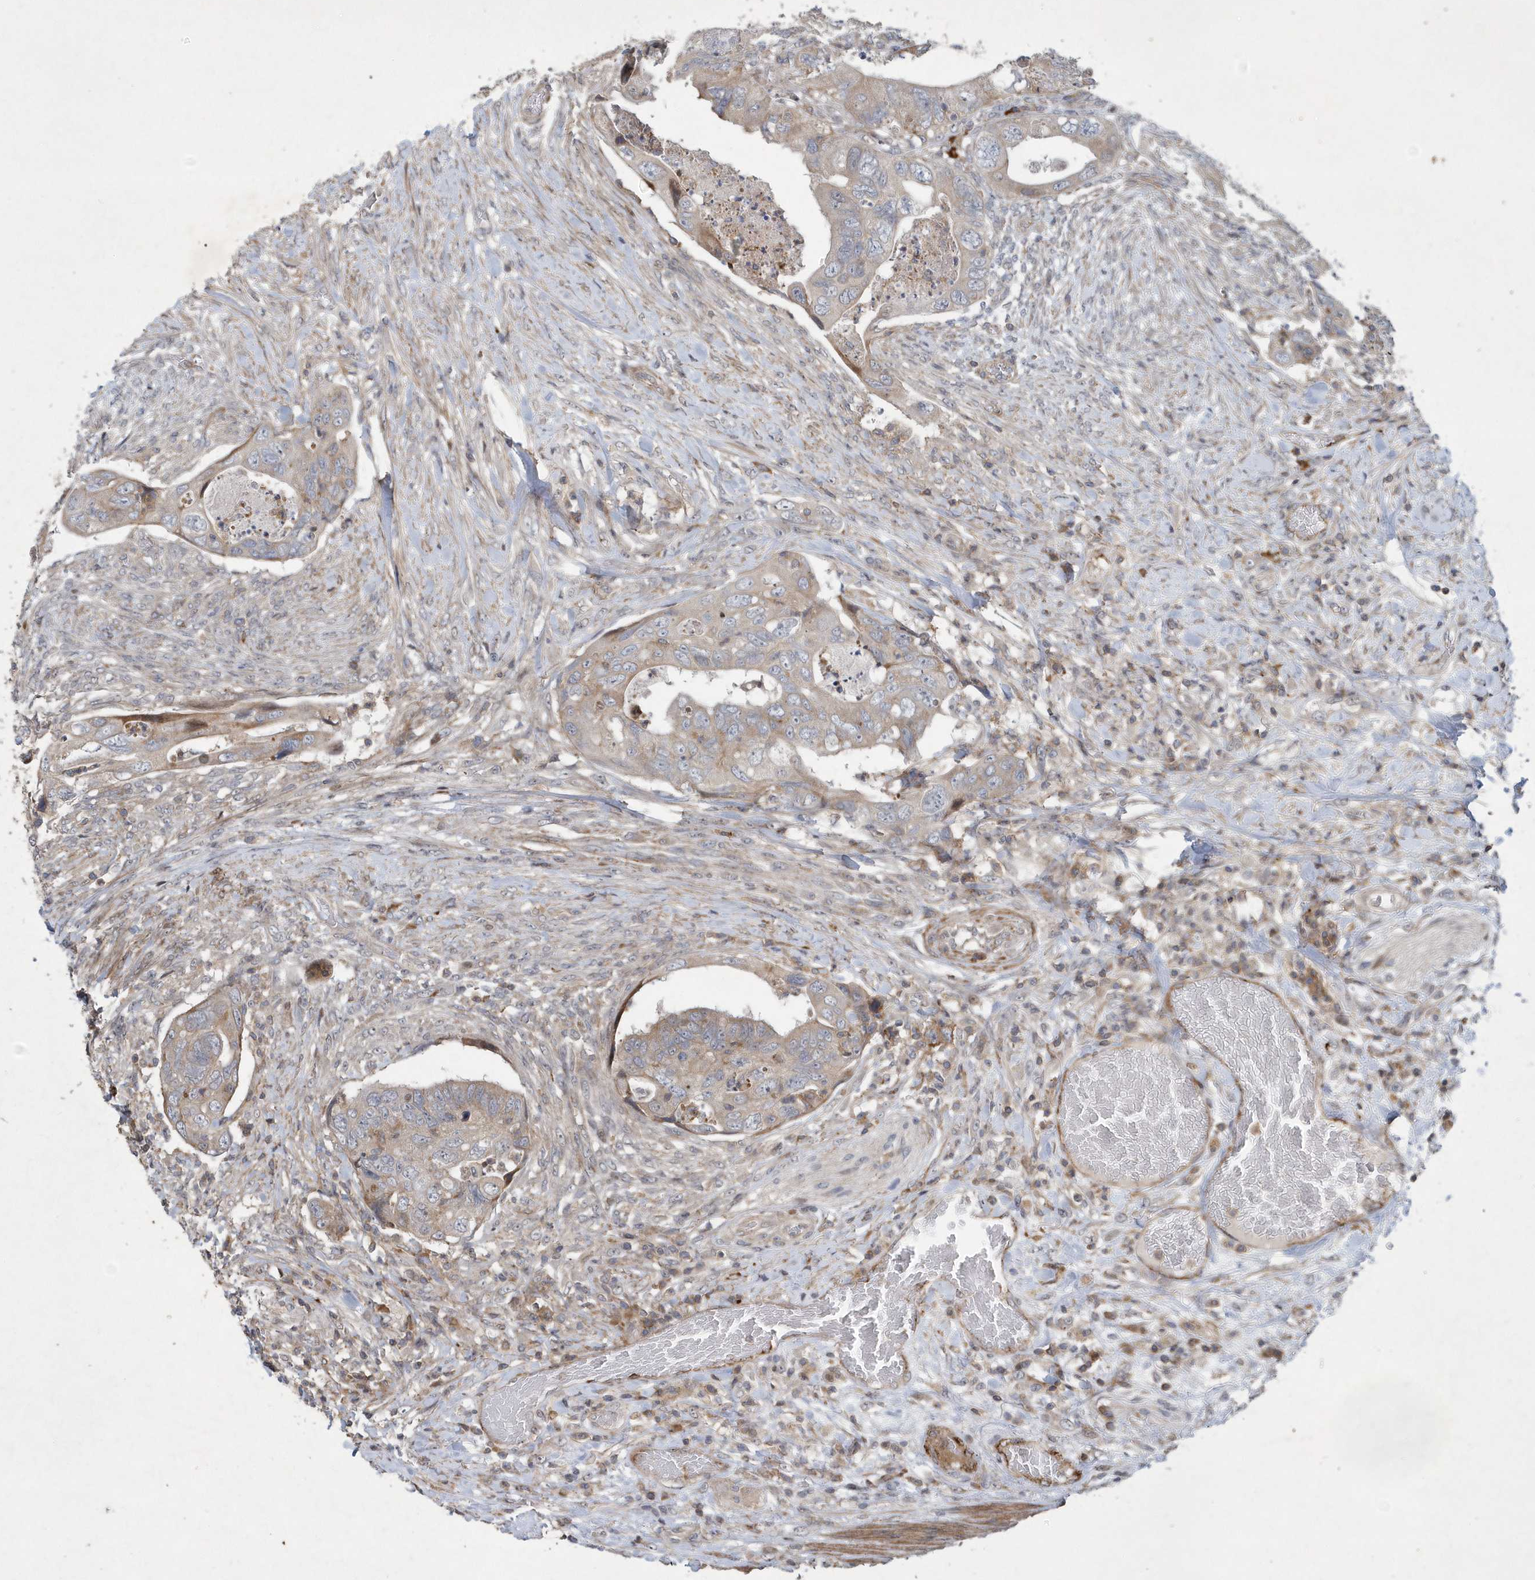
{"staining": {"intensity": "weak", "quantity": "25%-75%", "location": "cytoplasmic/membranous"}, "tissue": "colorectal cancer", "cell_type": "Tumor cells", "image_type": "cancer", "snomed": [{"axis": "morphology", "description": "Adenocarcinoma, NOS"}, {"axis": "topography", "description": "Rectum"}], "caption": "A micrograph of adenocarcinoma (colorectal) stained for a protein shows weak cytoplasmic/membranous brown staining in tumor cells. (brown staining indicates protein expression, while blue staining denotes nuclei).", "gene": "N4BP2", "patient": {"sex": "male", "age": 63}}